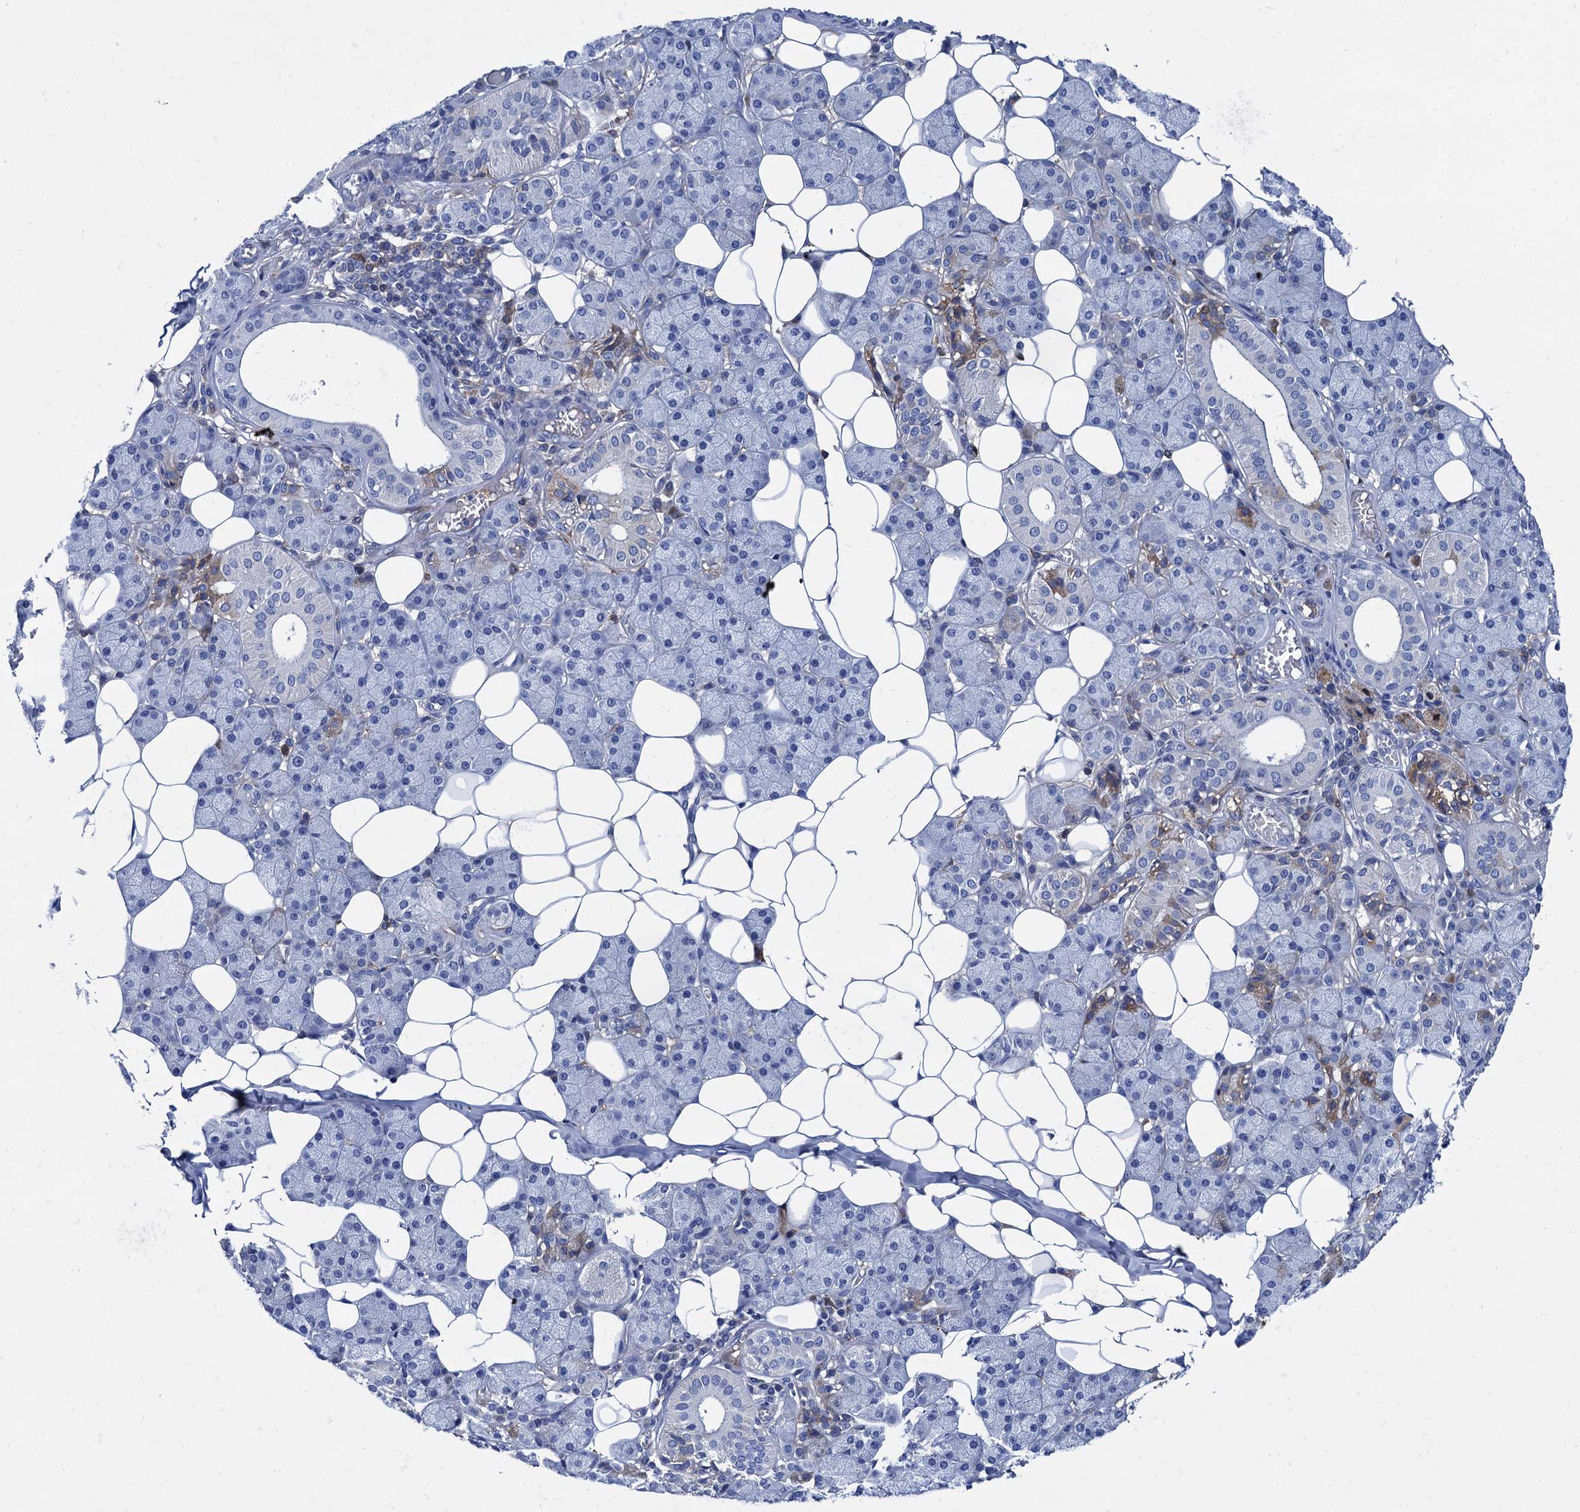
{"staining": {"intensity": "weak", "quantity": "<25%", "location": "cytoplasmic/membranous"}, "tissue": "salivary gland", "cell_type": "Glandular cells", "image_type": "normal", "snomed": [{"axis": "morphology", "description": "Normal tissue, NOS"}, {"axis": "topography", "description": "Salivary gland"}], "caption": "Glandular cells are negative for brown protein staining in normal salivary gland. (Brightfield microscopy of DAB IHC at high magnification).", "gene": "TMEM72", "patient": {"sex": "female", "age": 33}}